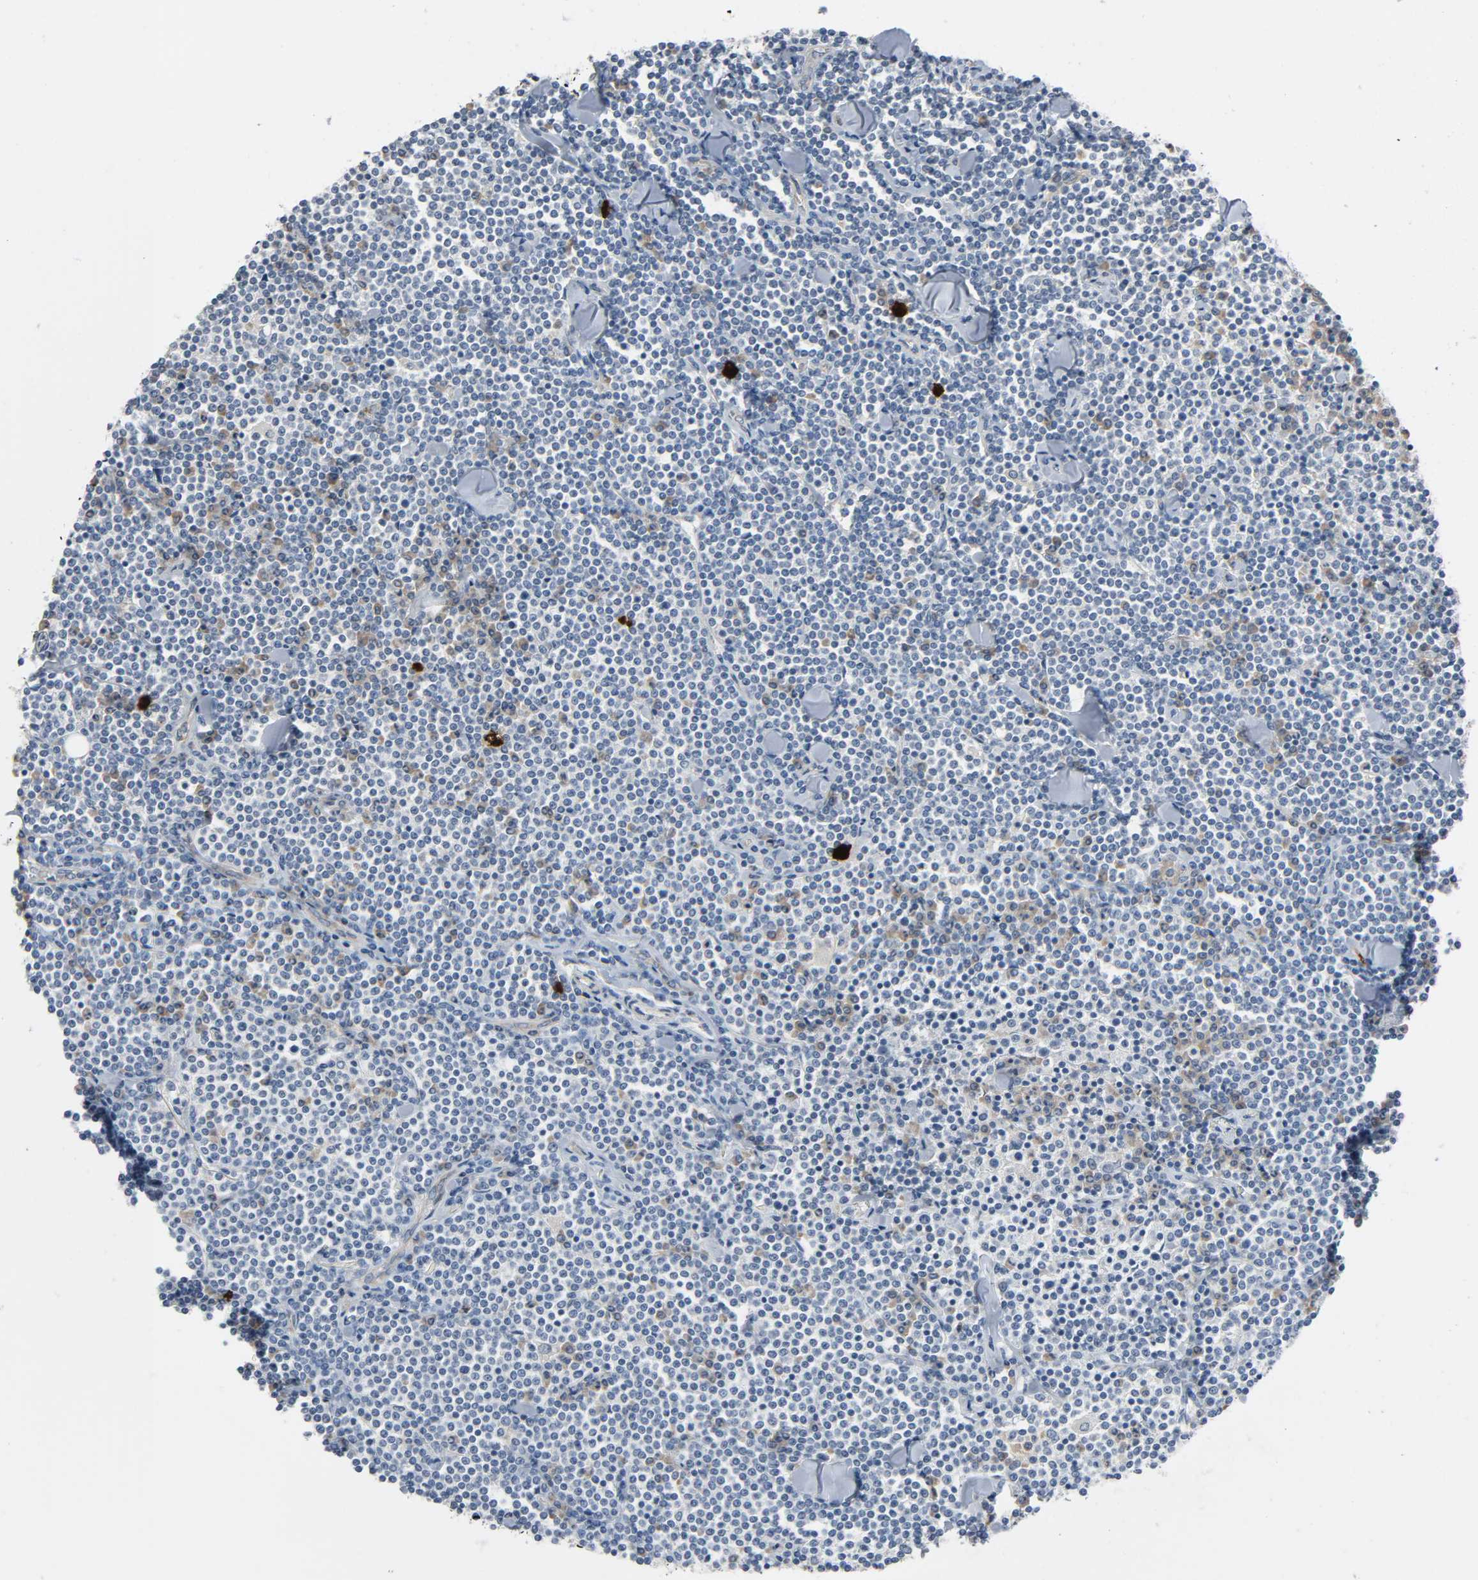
{"staining": {"intensity": "strong", "quantity": "<25%", "location": "cytoplasmic/membranous"}, "tissue": "lymphoma", "cell_type": "Tumor cells", "image_type": "cancer", "snomed": [{"axis": "morphology", "description": "Malignant lymphoma, non-Hodgkin's type, Low grade"}, {"axis": "topography", "description": "Soft tissue"}], "caption": "A brown stain labels strong cytoplasmic/membranous expression of a protein in malignant lymphoma, non-Hodgkin's type (low-grade) tumor cells. Immunohistochemistry (ihc) stains the protein in brown and the nuclei are stained blue.", "gene": "LIMCH1", "patient": {"sex": "male", "age": 92}}